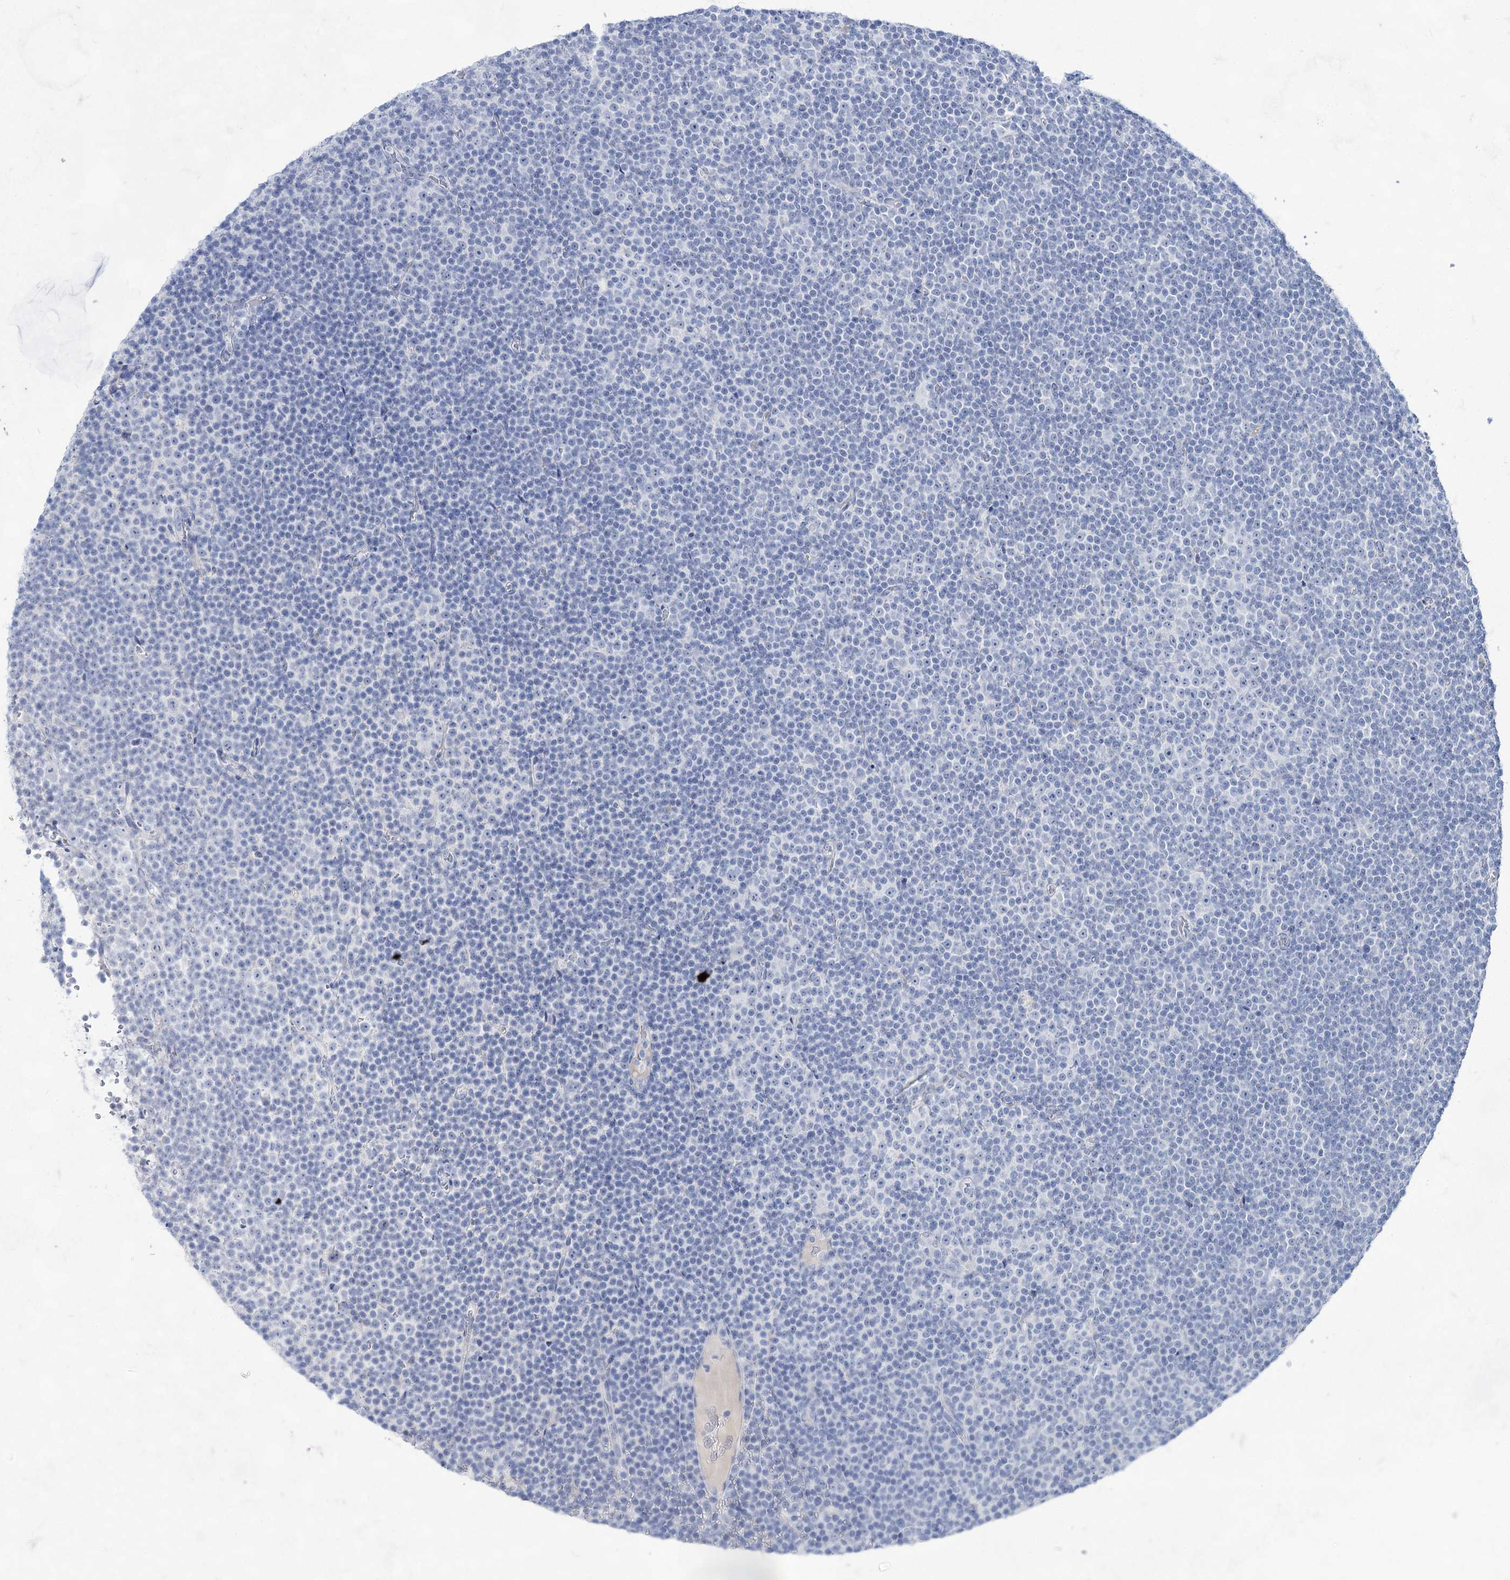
{"staining": {"intensity": "negative", "quantity": "none", "location": "none"}, "tissue": "lymphoma", "cell_type": "Tumor cells", "image_type": "cancer", "snomed": [{"axis": "morphology", "description": "Malignant lymphoma, non-Hodgkin's type, Low grade"}, {"axis": "topography", "description": "Lymph node"}], "caption": "An image of human low-grade malignant lymphoma, non-Hodgkin's type is negative for staining in tumor cells.", "gene": "ACRV1", "patient": {"sex": "female", "age": 67}}